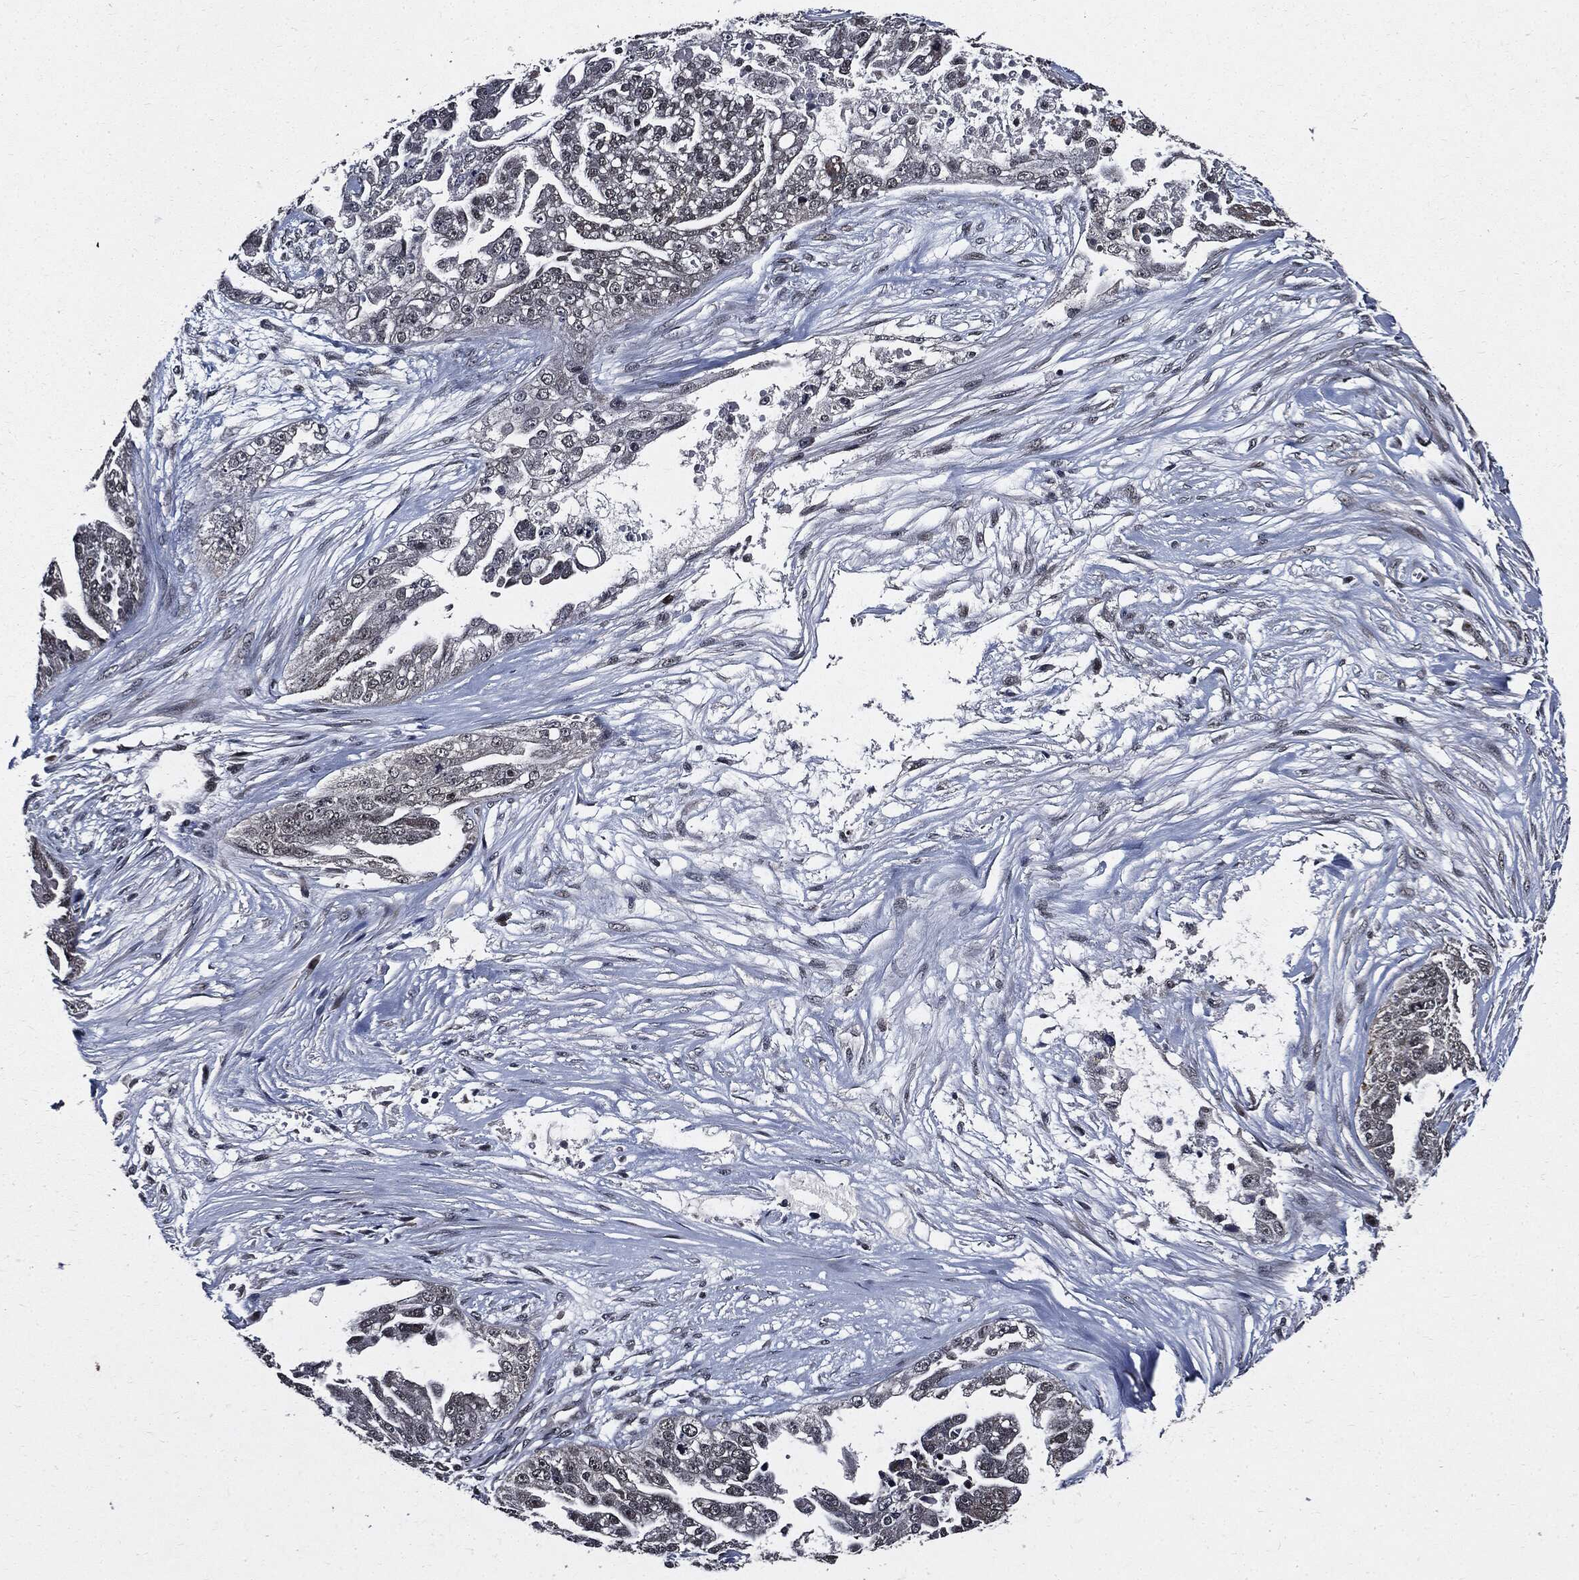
{"staining": {"intensity": "negative", "quantity": "none", "location": "none"}, "tissue": "ovarian cancer", "cell_type": "Tumor cells", "image_type": "cancer", "snomed": [{"axis": "morphology", "description": "Cystadenocarcinoma, serous, NOS"}, {"axis": "topography", "description": "Ovary"}], "caption": "DAB (3,3'-diaminobenzidine) immunohistochemical staining of human ovarian cancer (serous cystadenocarcinoma) reveals no significant expression in tumor cells.", "gene": "SUGT1", "patient": {"sex": "female", "age": 71}}